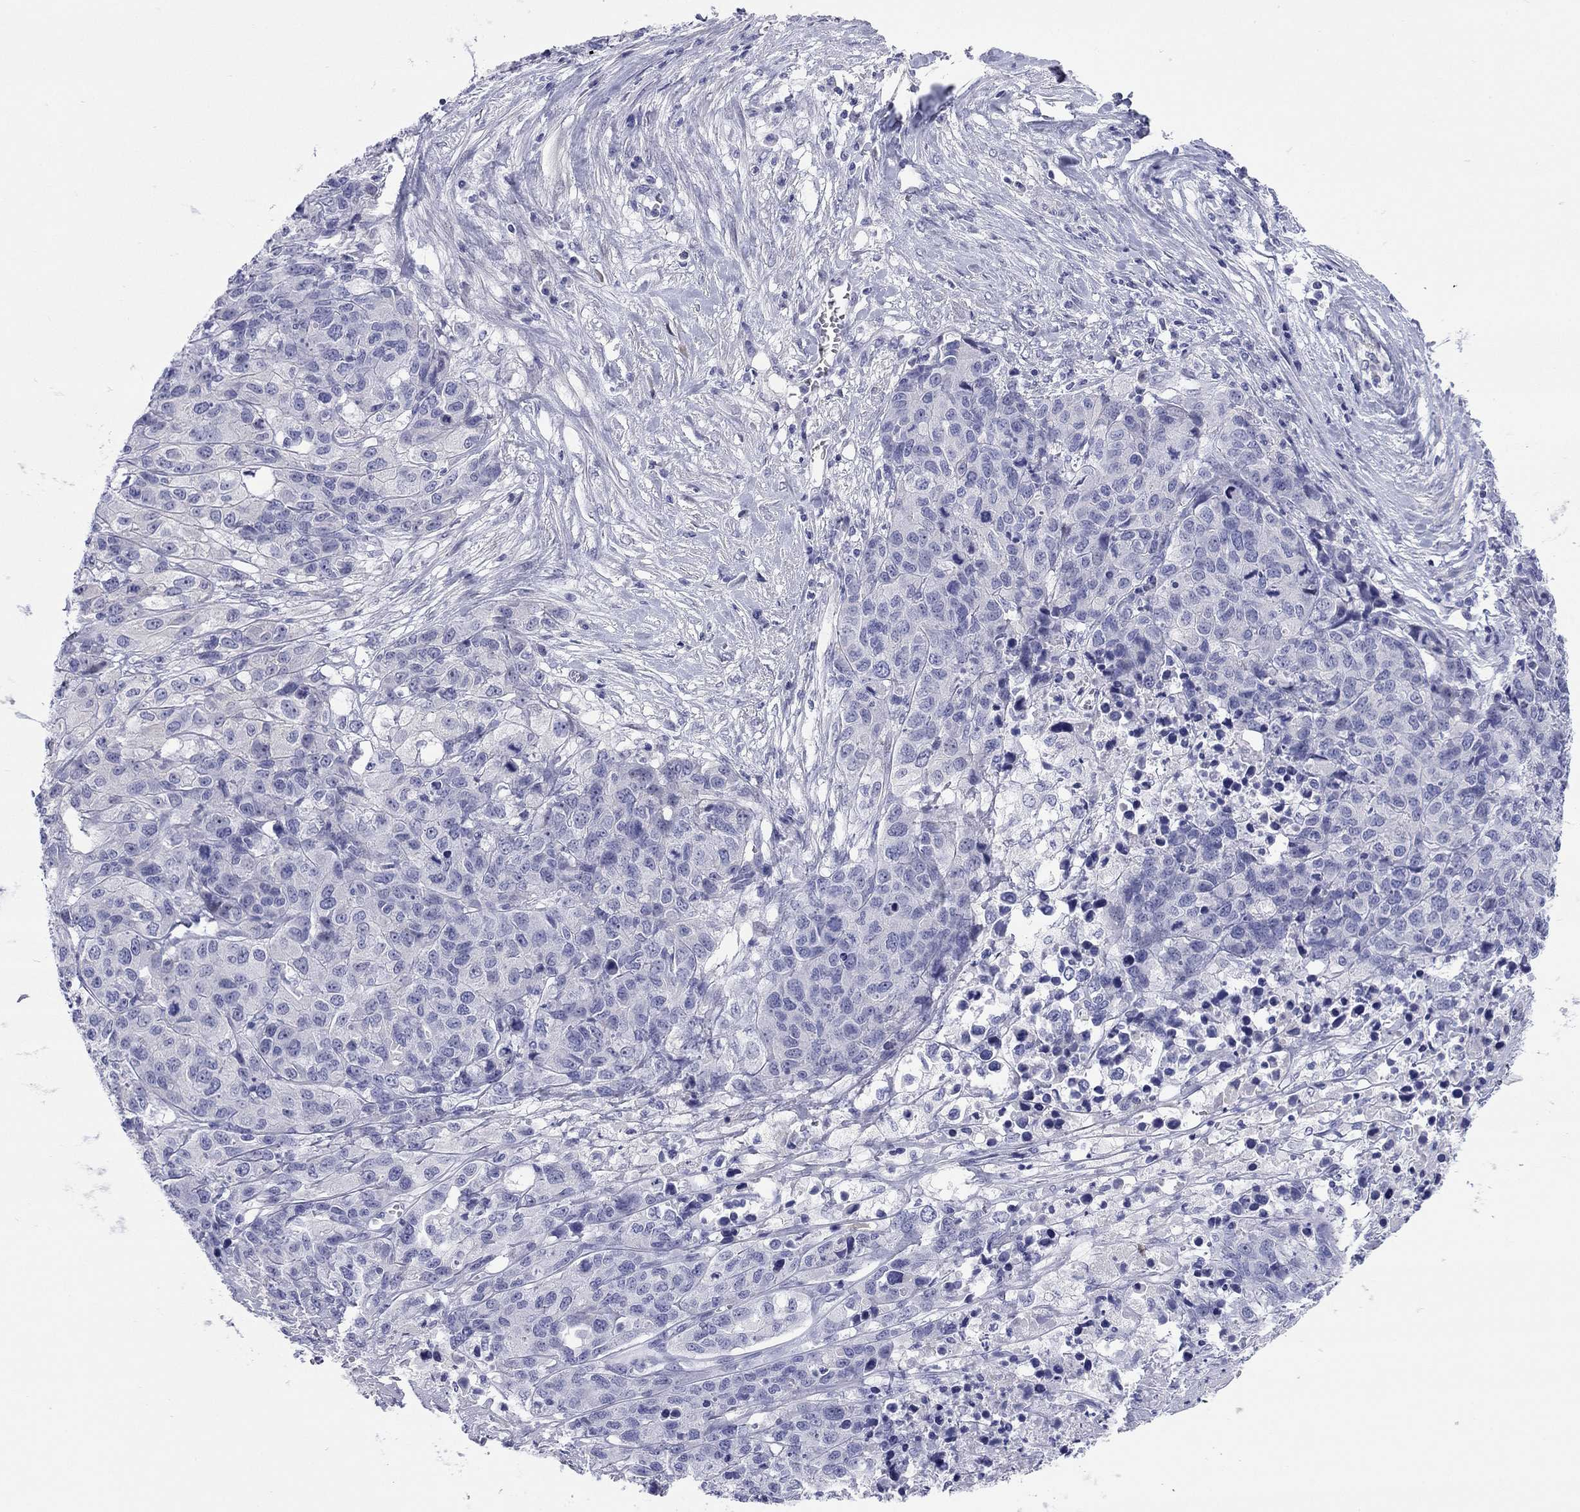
{"staining": {"intensity": "negative", "quantity": "none", "location": "none"}, "tissue": "ovarian cancer", "cell_type": "Tumor cells", "image_type": "cancer", "snomed": [{"axis": "morphology", "description": "Cystadenocarcinoma, serous, NOS"}, {"axis": "topography", "description": "Ovary"}], "caption": "Ovarian cancer stained for a protein using immunohistochemistry reveals no expression tumor cells.", "gene": "CMYA5", "patient": {"sex": "female", "age": 87}}